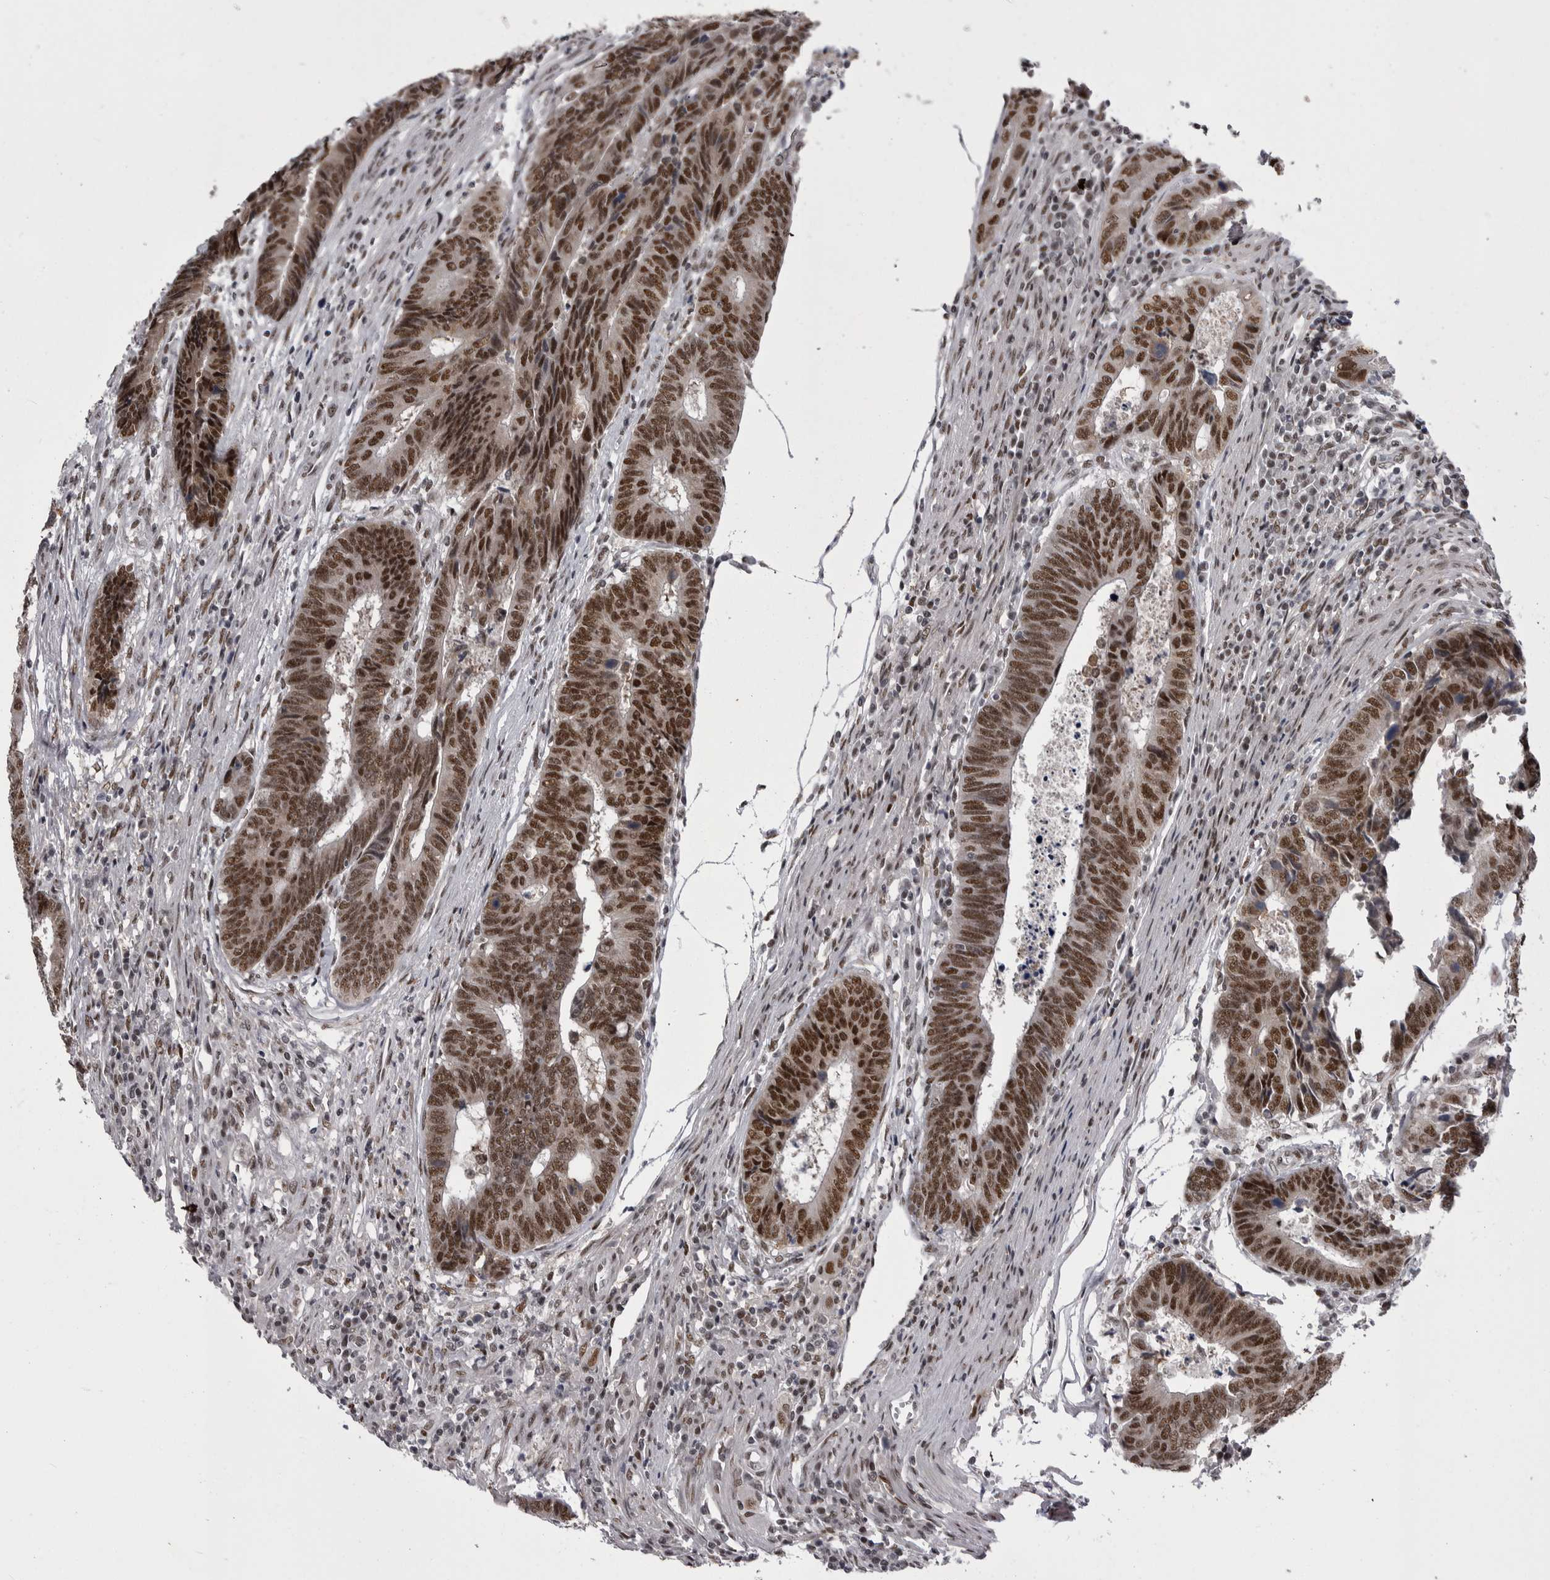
{"staining": {"intensity": "strong", "quantity": ">75%", "location": "nuclear"}, "tissue": "colorectal cancer", "cell_type": "Tumor cells", "image_type": "cancer", "snomed": [{"axis": "morphology", "description": "Adenocarcinoma, NOS"}, {"axis": "topography", "description": "Rectum"}], "caption": "The image displays immunohistochemical staining of colorectal cancer (adenocarcinoma). There is strong nuclear expression is appreciated in about >75% of tumor cells. Immunohistochemistry (ihc) stains the protein in brown and the nuclei are stained blue.", "gene": "MEPCE", "patient": {"sex": "male", "age": 84}}